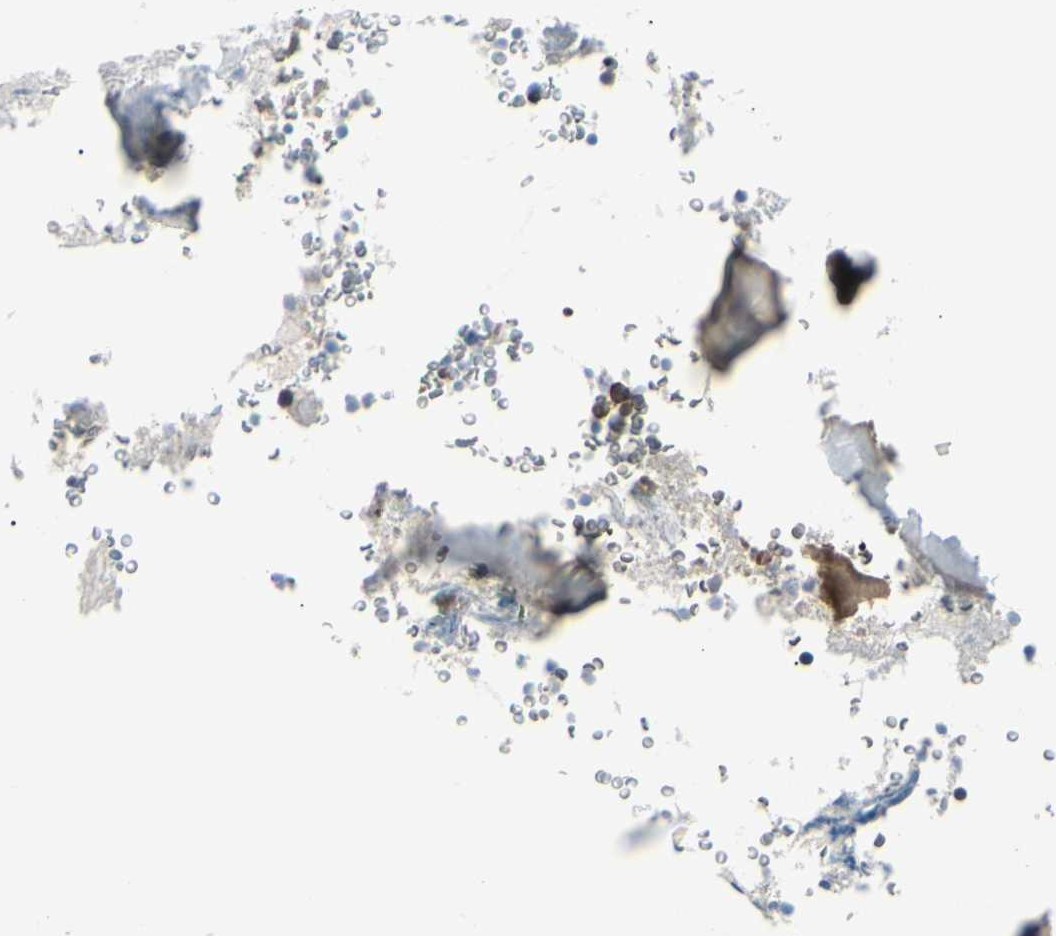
{"staining": {"intensity": "strong", "quantity": "<25%", "location": "cytoplasmic/membranous"}, "tissue": "bone marrow", "cell_type": "Hematopoietic cells", "image_type": "normal", "snomed": [{"axis": "morphology", "description": "Normal tissue, NOS"}, {"axis": "topography", "description": "Bone marrow"}], "caption": "The image reveals immunohistochemical staining of unremarkable bone marrow. There is strong cytoplasmic/membranous positivity is present in approximately <25% of hematopoietic cells.", "gene": "CA2", "patient": {"sex": "male"}}